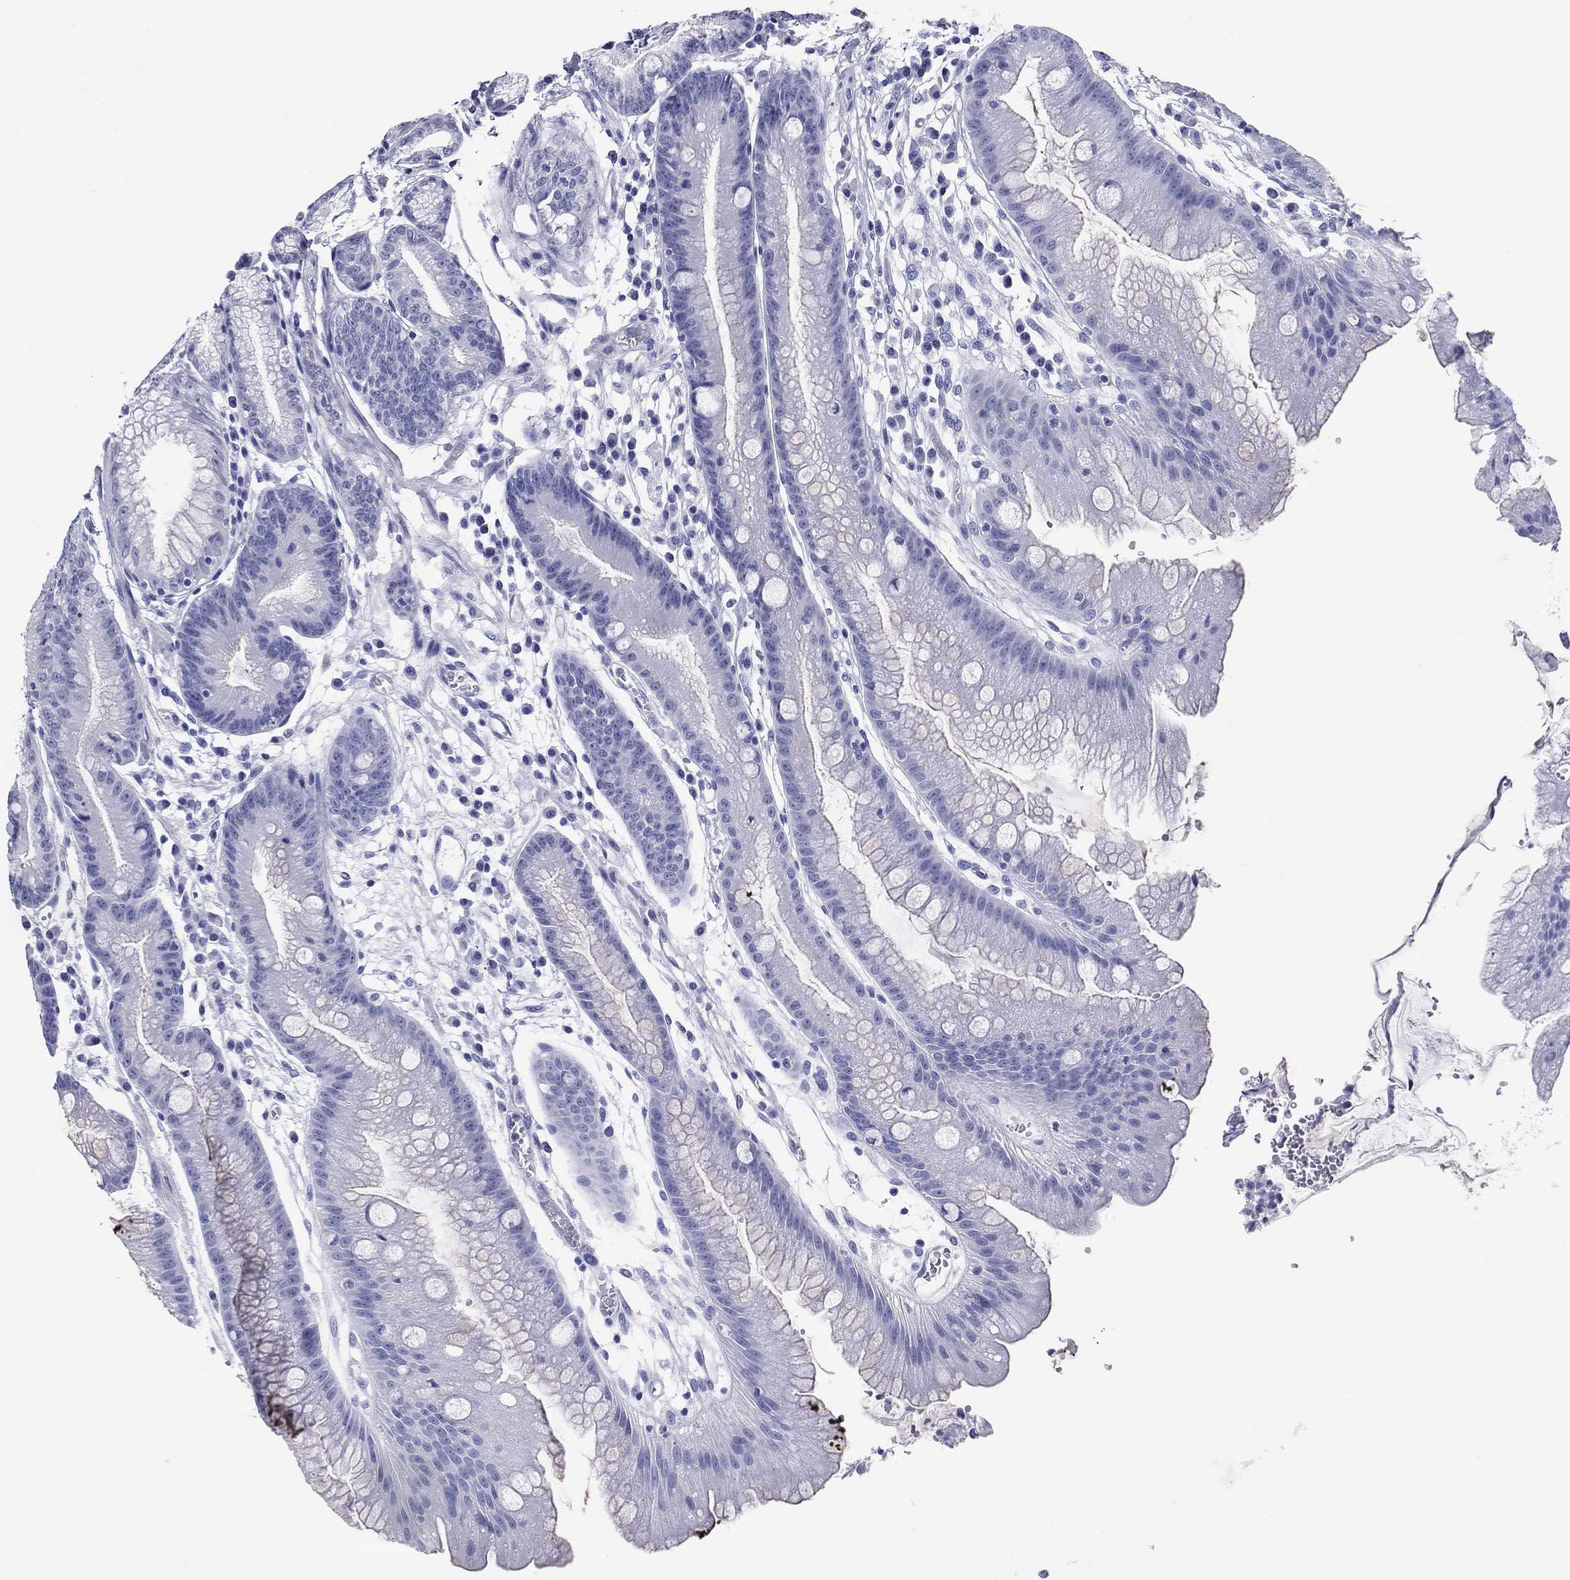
{"staining": {"intensity": "negative", "quantity": "none", "location": "none"}, "tissue": "stomach", "cell_type": "Glandular cells", "image_type": "normal", "snomed": [{"axis": "morphology", "description": "Normal tissue, NOS"}, {"axis": "morphology", "description": "Inflammation, NOS"}, {"axis": "topography", "description": "Stomach, lower"}], "caption": "A high-resolution photomicrograph shows IHC staining of unremarkable stomach, which reveals no significant staining in glandular cells. The staining was performed using DAB (3,3'-diaminobenzidine) to visualize the protein expression in brown, while the nuclei were stained in blue with hematoxylin (Magnification: 20x).", "gene": "NPPA", "patient": {"sex": "male", "age": 59}}